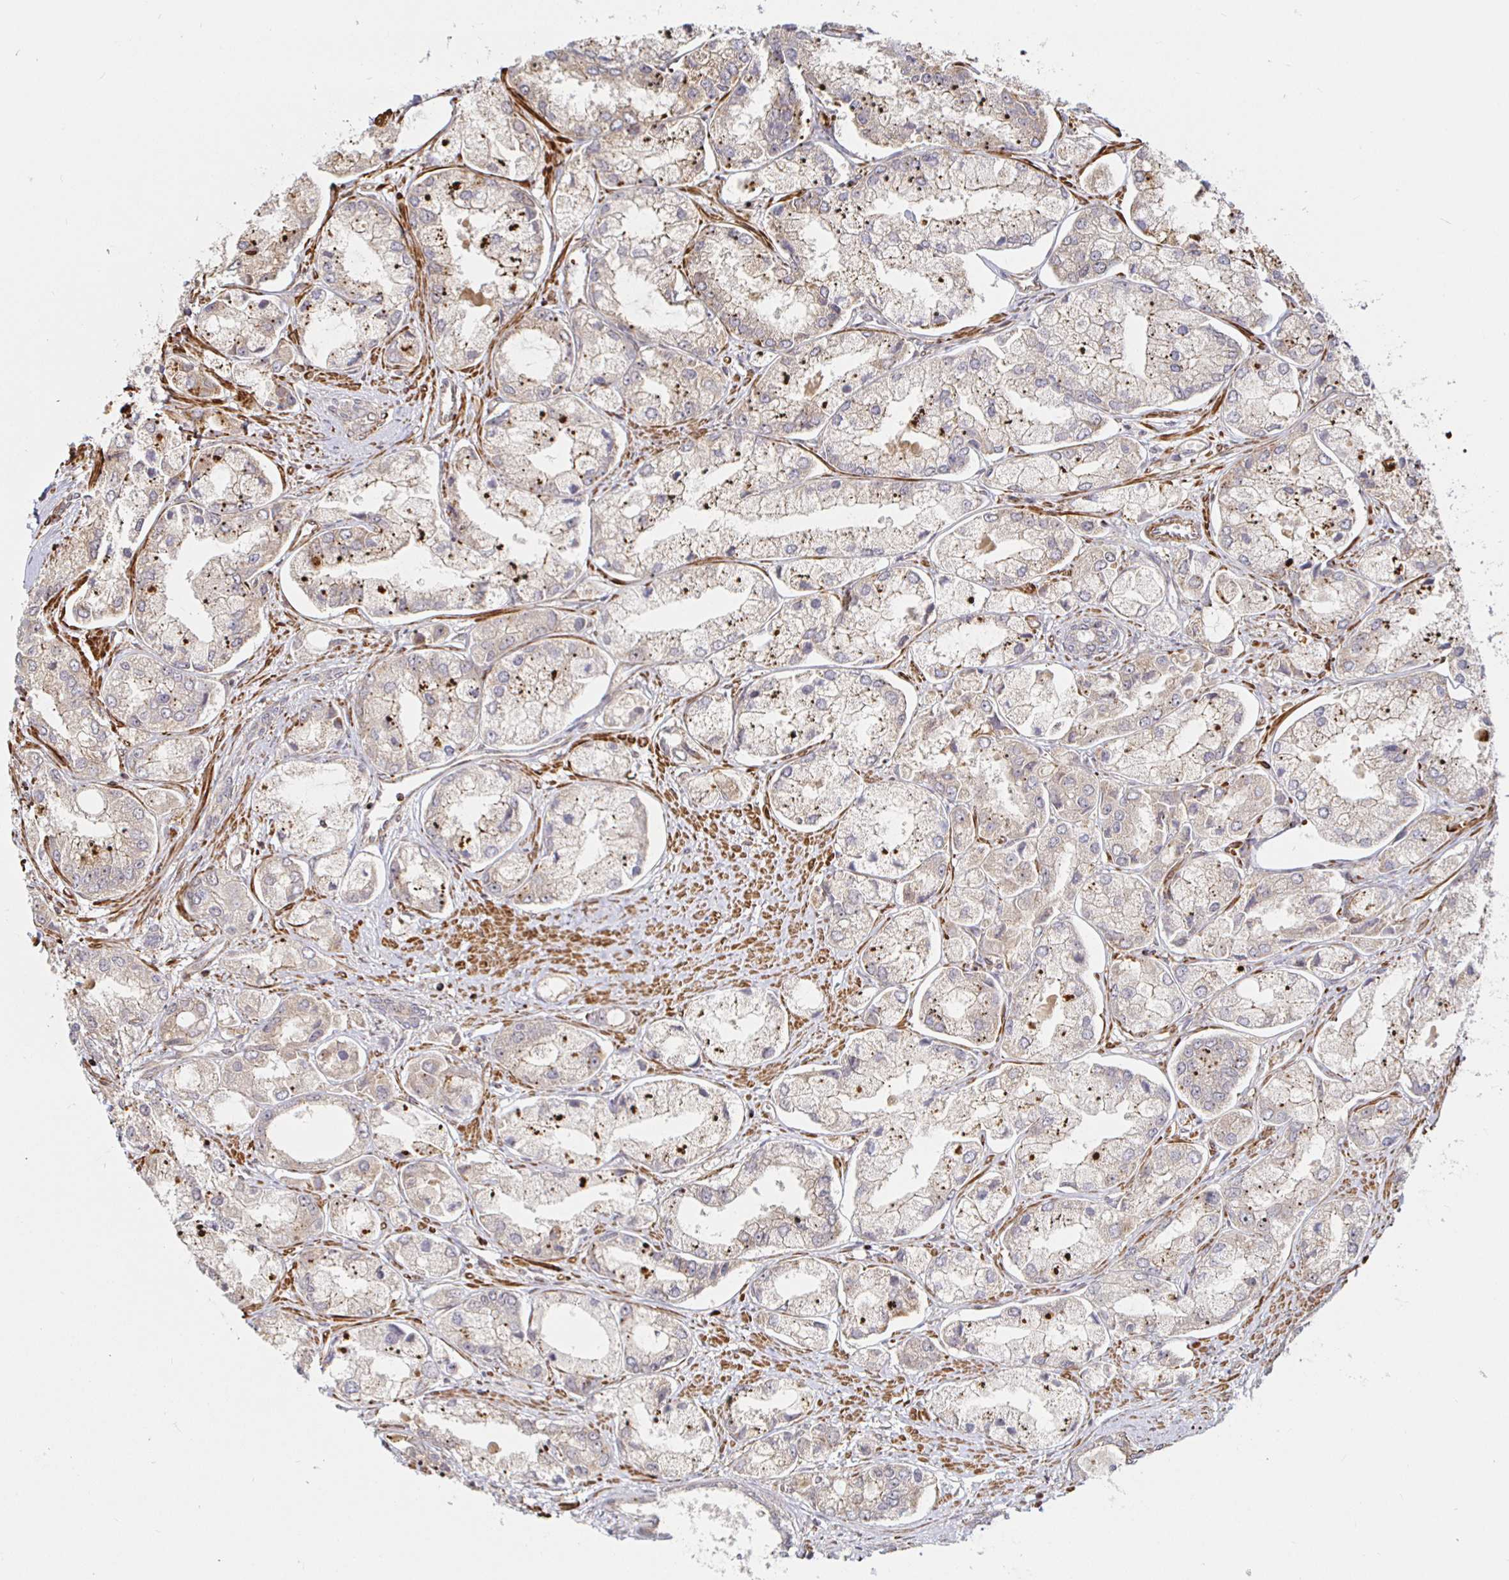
{"staining": {"intensity": "weak", "quantity": "<25%", "location": "cytoplasmic/membranous"}, "tissue": "prostate cancer", "cell_type": "Tumor cells", "image_type": "cancer", "snomed": [{"axis": "morphology", "description": "Adenocarcinoma, Low grade"}, {"axis": "topography", "description": "Prostate"}], "caption": "High power microscopy image of an immunohistochemistry photomicrograph of prostate cancer (low-grade adenocarcinoma), revealing no significant staining in tumor cells. Nuclei are stained in blue.", "gene": "STRAP", "patient": {"sex": "male", "age": 69}}